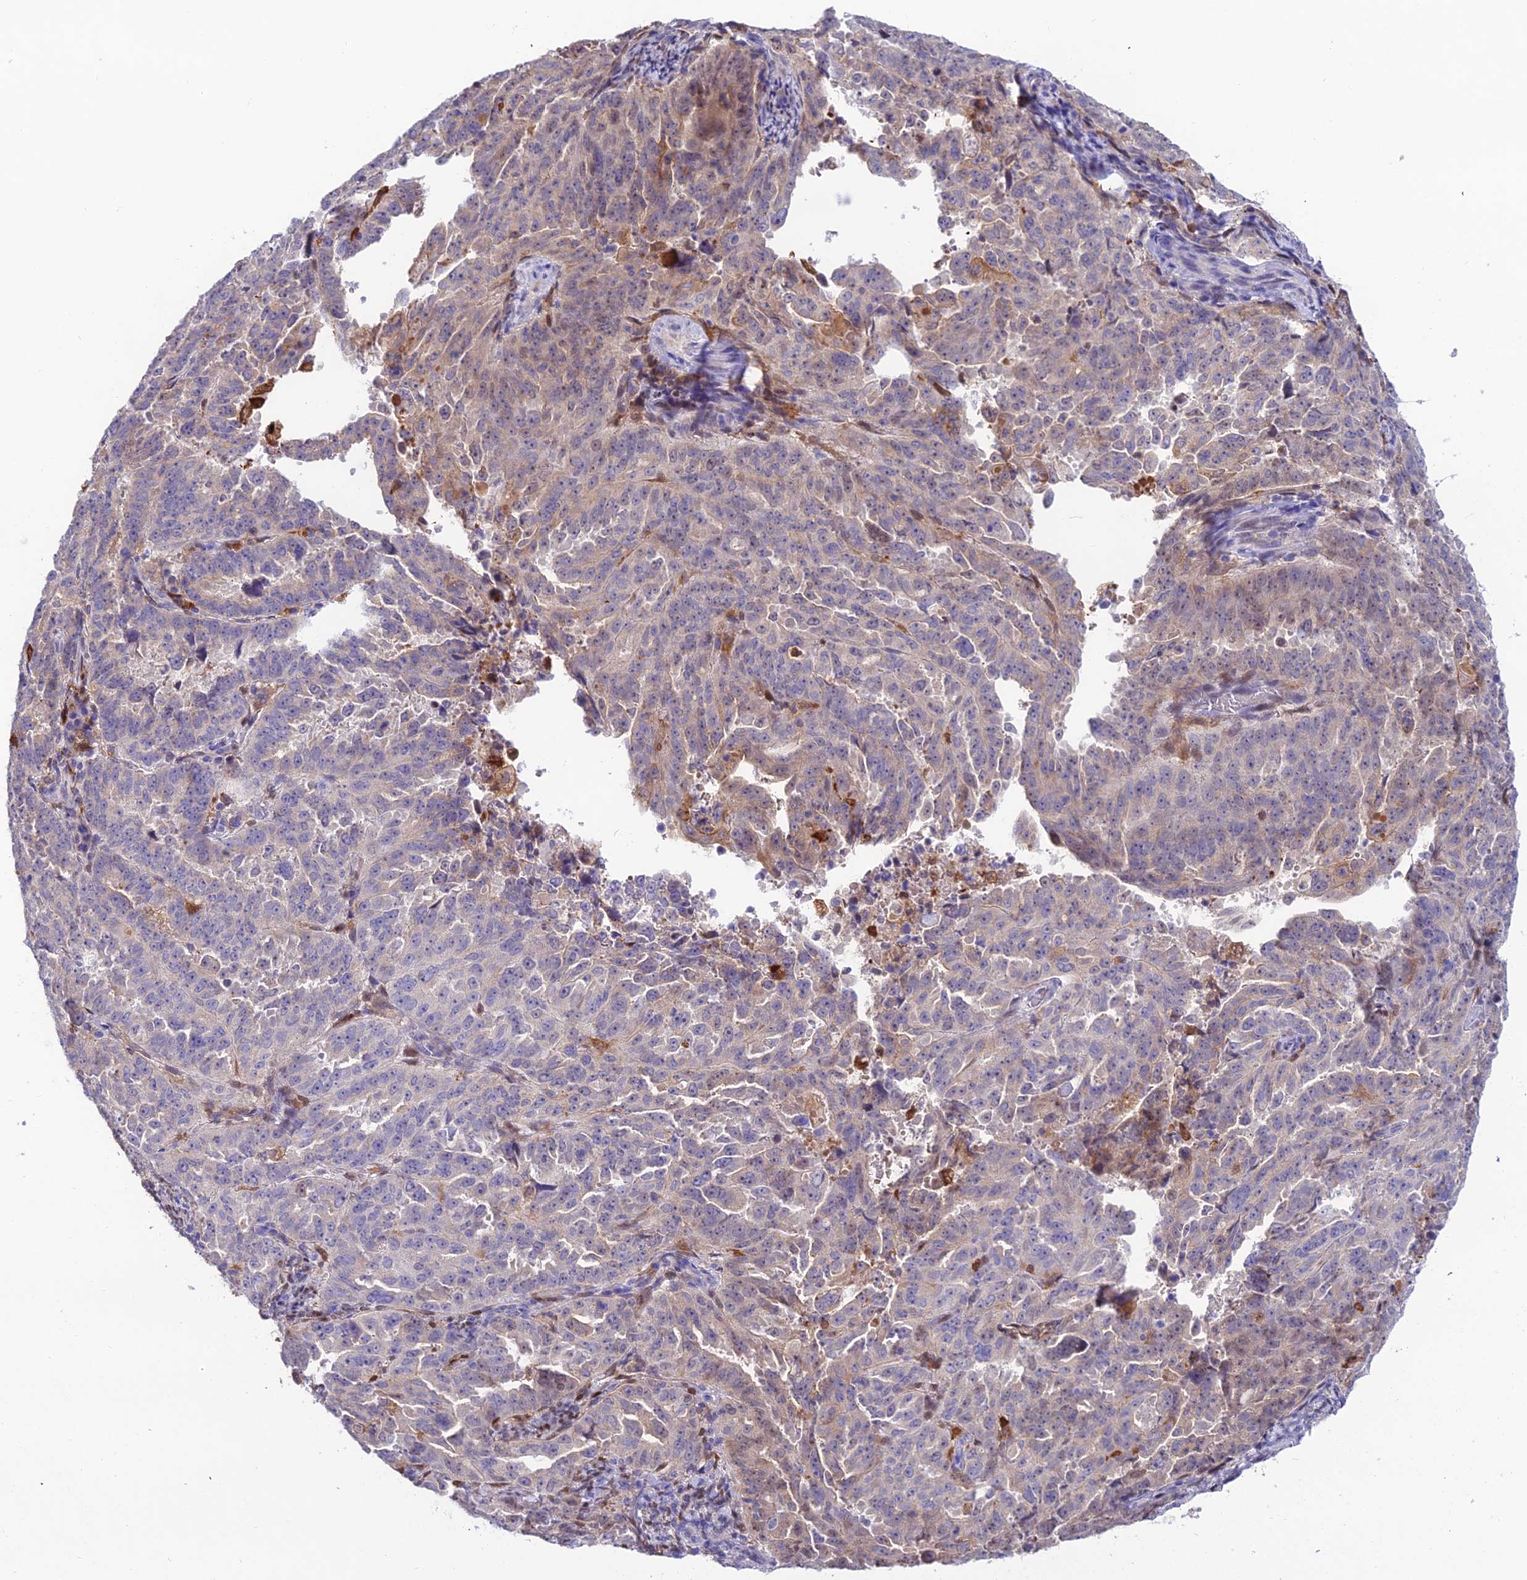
{"staining": {"intensity": "negative", "quantity": "none", "location": "none"}, "tissue": "endometrial cancer", "cell_type": "Tumor cells", "image_type": "cancer", "snomed": [{"axis": "morphology", "description": "Adenocarcinoma, NOS"}, {"axis": "topography", "description": "Endometrium"}], "caption": "This is an immunohistochemistry photomicrograph of endometrial cancer. There is no staining in tumor cells.", "gene": "MB21D2", "patient": {"sex": "female", "age": 65}}